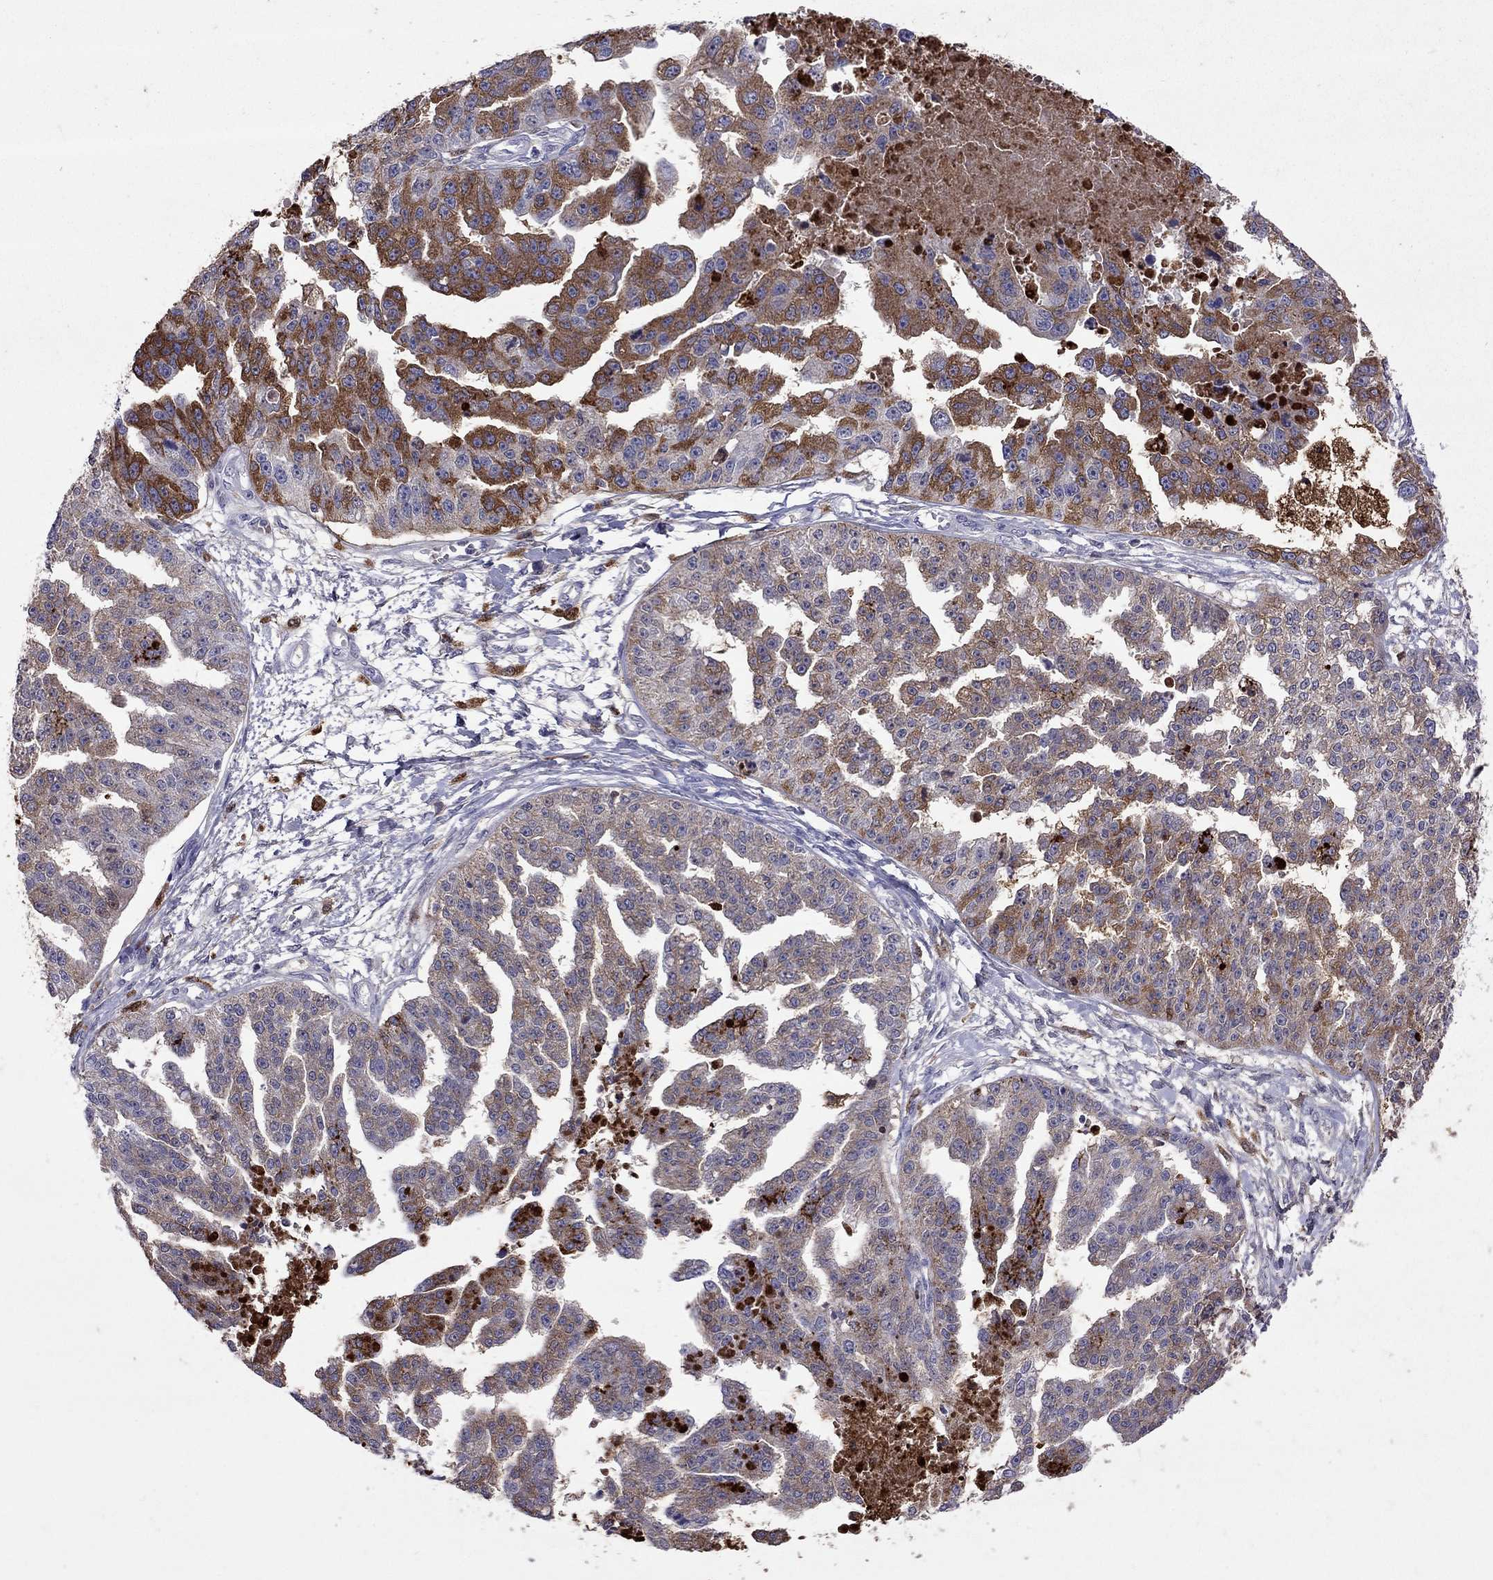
{"staining": {"intensity": "moderate", "quantity": ">75%", "location": "cytoplasmic/membranous"}, "tissue": "ovarian cancer", "cell_type": "Tumor cells", "image_type": "cancer", "snomed": [{"axis": "morphology", "description": "Cystadenocarcinoma, serous, NOS"}, {"axis": "topography", "description": "Ovary"}], "caption": "Protein expression analysis of human ovarian cancer (serous cystadenocarcinoma) reveals moderate cytoplasmic/membranous staining in about >75% of tumor cells.", "gene": "SERPINA3", "patient": {"sex": "female", "age": 58}}